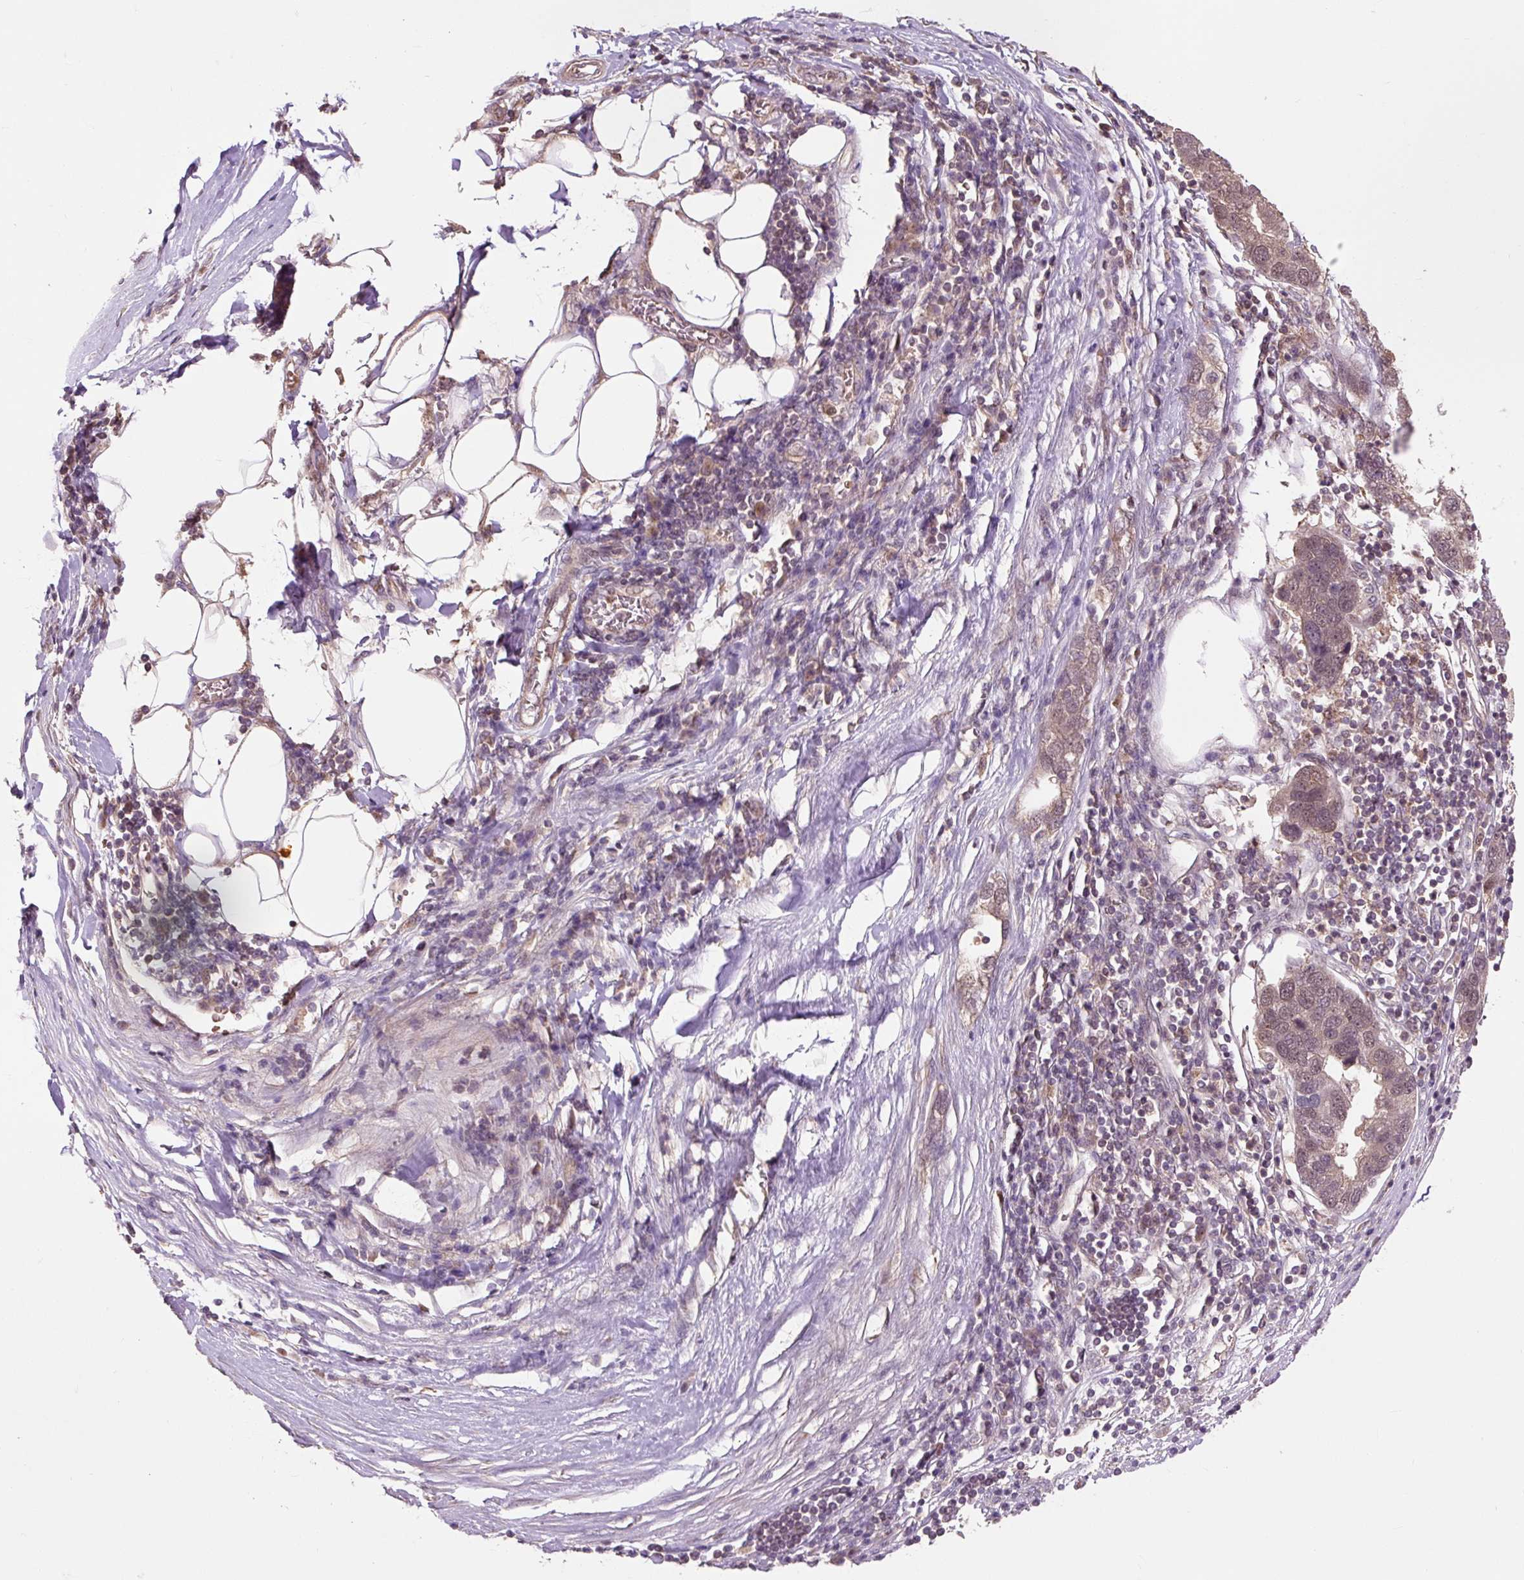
{"staining": {"intensity": "weak", "quantity": "25%-75%", "location": "cytoplasmic/membranous,nuclear"}, "tissue": "pancreatic cancer", "cell_type": "Tumor cells", "image_type": "cancer", "snomed": [{"axis": "morphology", "description": "Adenocarcinoma, NOS"}, {"axis": "topography", "description": "Pancreas"}], "caption": "Immunohistochemistry (IHC) staining of pancreatic adenocarcinoma, which exhibits low levels of weak cytoplasmic/membranous and nuclear staining in about 25%-75% of tumor cells indicating weak cytoplasmic/membranous and nuclear protein expression. The staining was performed using DAB (3,3'-diaminobenzidine) (brown) for protein detection and nuclei were counterstained in hematoxylin (blue).", "gene": "MMS19", "patient": {"sex": "female", "age": 61}}